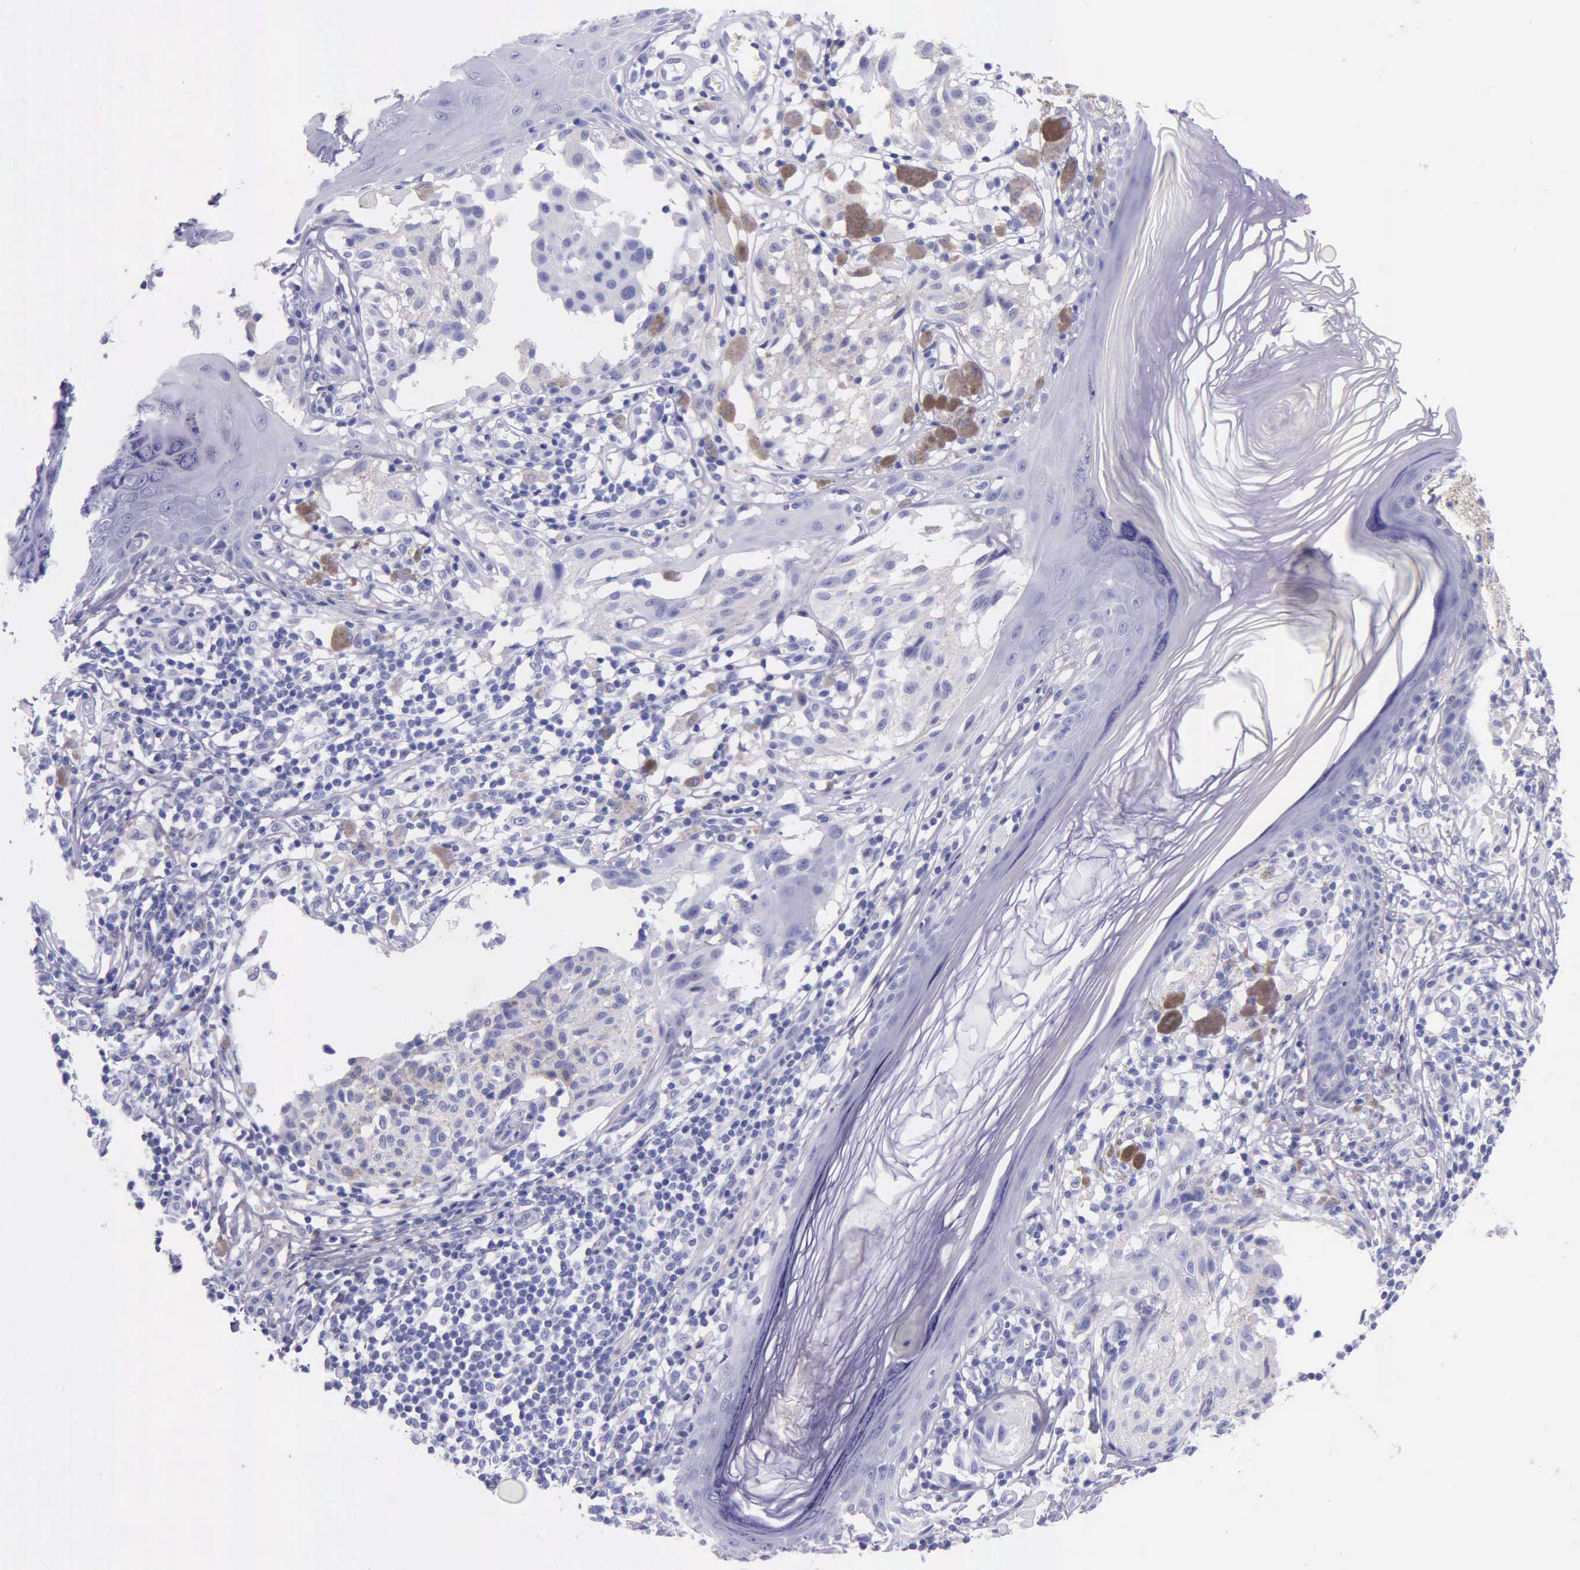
{"staining": {"intensity": "negative", "quantity": "none", "location": "none"}, "tissue": "melanoma", "cell_type": "Tumor cells", "image_type": "cancer", "snomed": [{"axis": "morphology", "description": "Malignant melanoma, NOS"}, {"axis": "topography", "description": "Skin"}], "caption": "Human melanoma stained for a protein using immunohistochemistry (IHC) reveals no positivity in tumor cells.", "gene": "KLK3", "patient": {"sex": "male", "age": 36}}